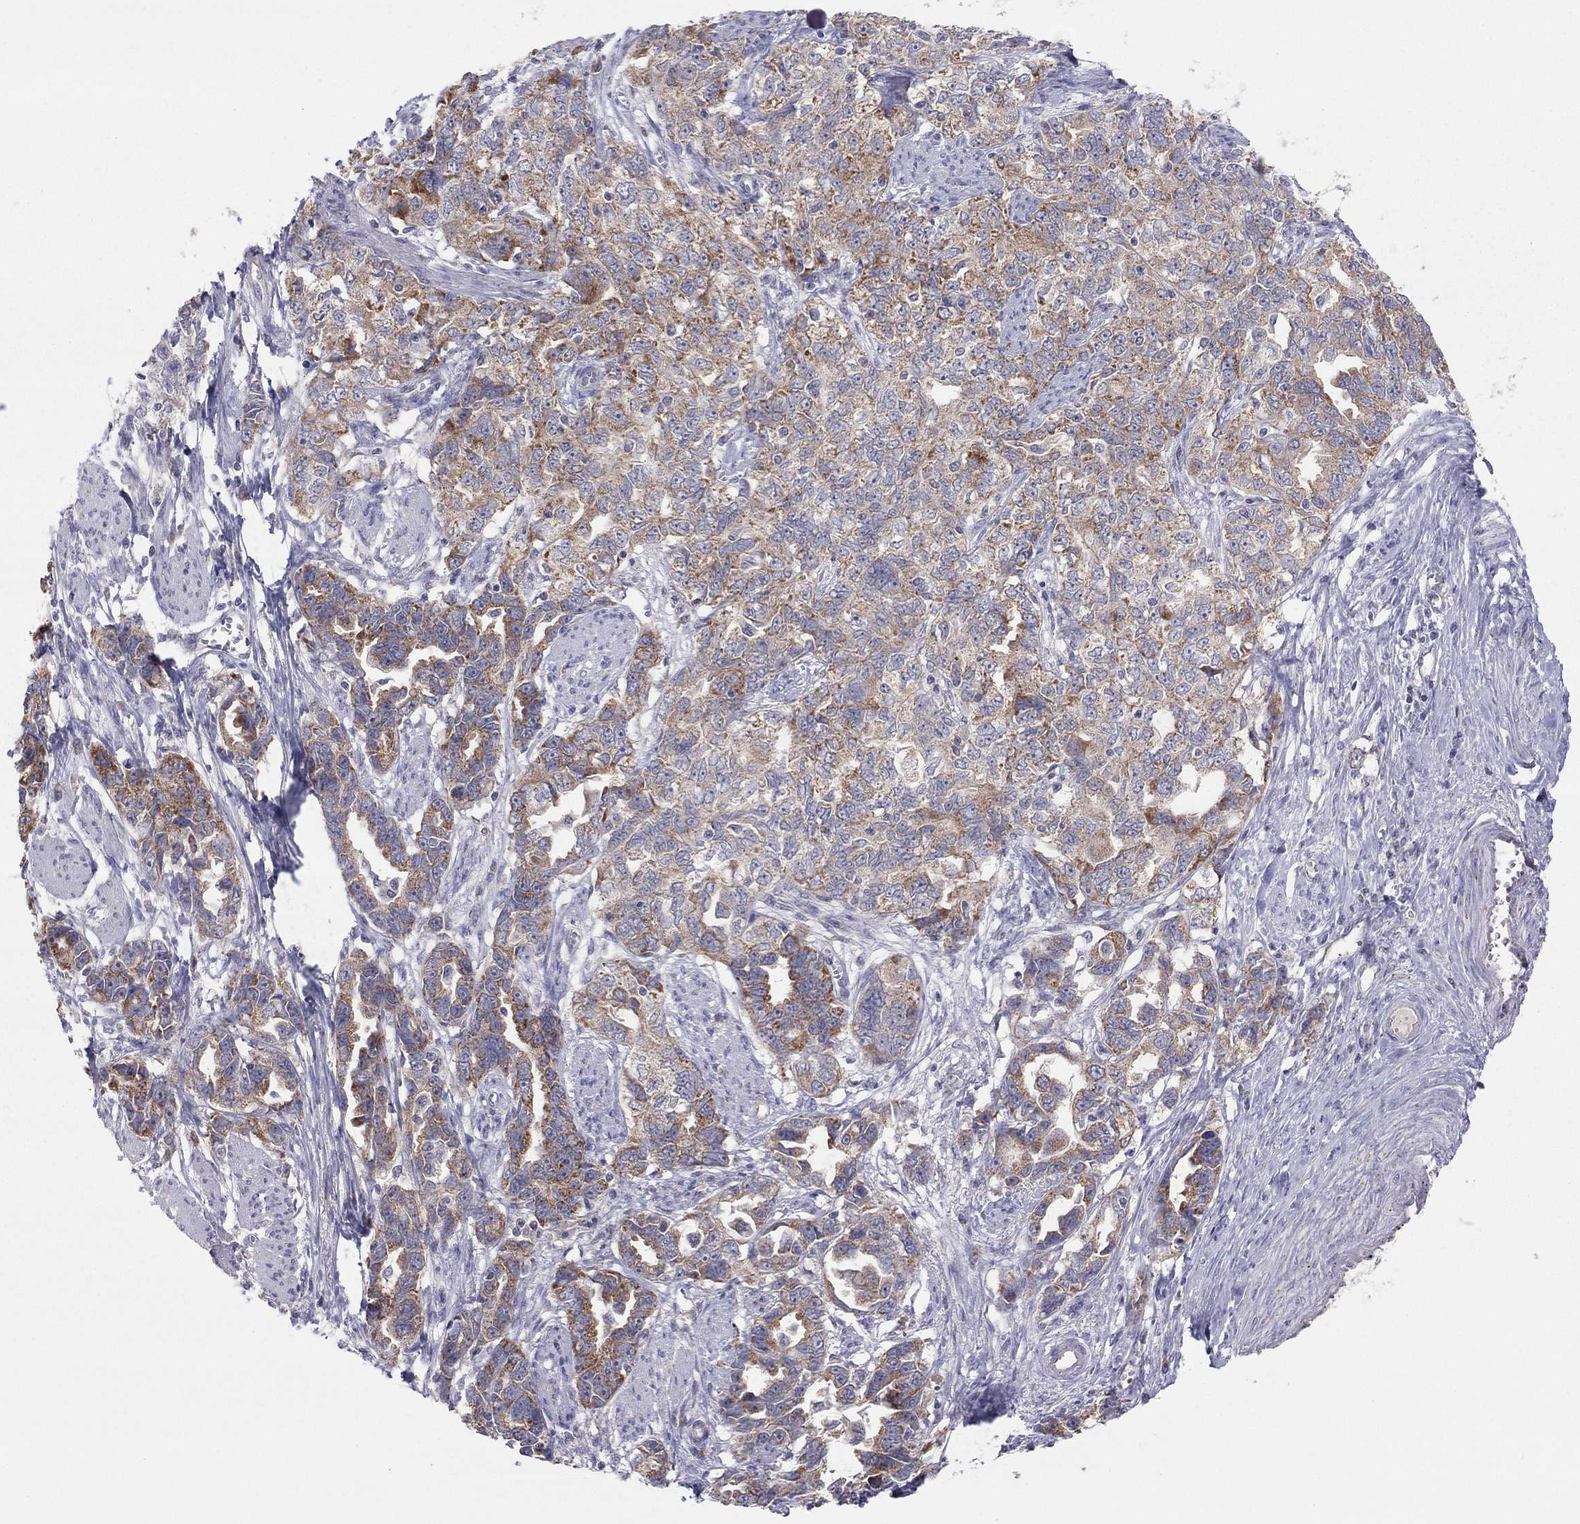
{"staining": {"intensity": "strong", "quantity": "25%-75%", "location": "cytoplasmic/membranous"}, "tissue": "ovarian cancer", "cell_type": "Tumor cells", "image_type": "cancer", "snomed": [{"axis": "morphology", "description": "Cystadenocarcinoma, serous, NOS"}, {"axis": "topography", "description": "Ovary"}], "caption": "Immunohistochemistry (DAB) staining of human ovarian cancer shows strong cytoplasmic/membranous protein expression in about 25%-75% of tumor cells.", "gene": "CRACDL", "patient": {"sex": "female", "age": 51}}